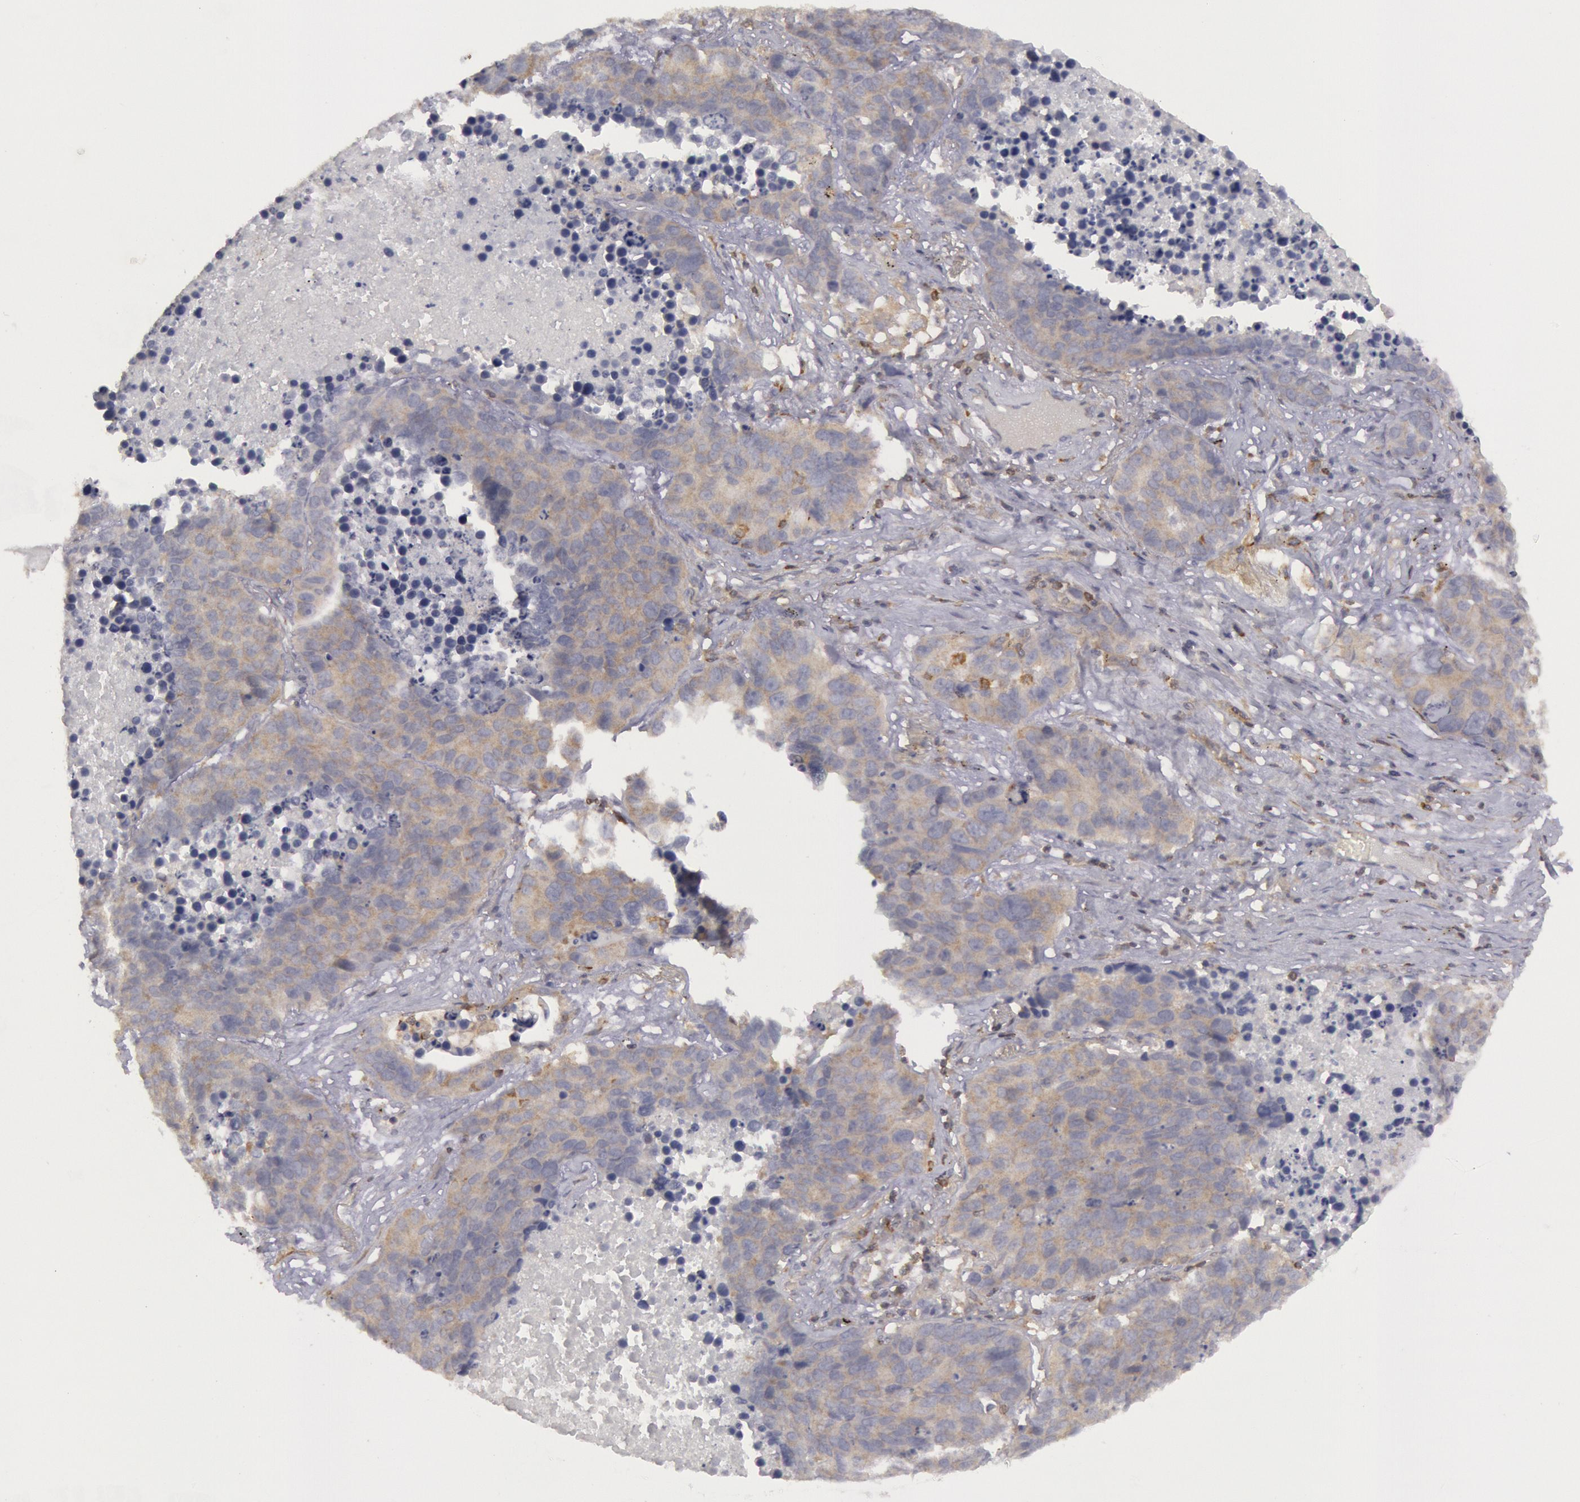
{"staining": {"intensity": "weak", "quantity": "25%-75%", "location": "cytoplasmic/membranous"}, "tissue": "lung cancer", "cell_type": "Tumor cells", "image_type": "cancer", "snomed": [{"axis": "morphology", "description": "Carcinoid, malignant, NOS"}, {"axis": "topography", "description": "Lung"}], "caption": "Immunohistochemical staining of lung cancer reveals low levels of weak cytoplasmic/membranous staining in approximately 25%-75% of tumor cells.", "gene": "IKBKB", "patient": {"sex": "male", "age": 60}}